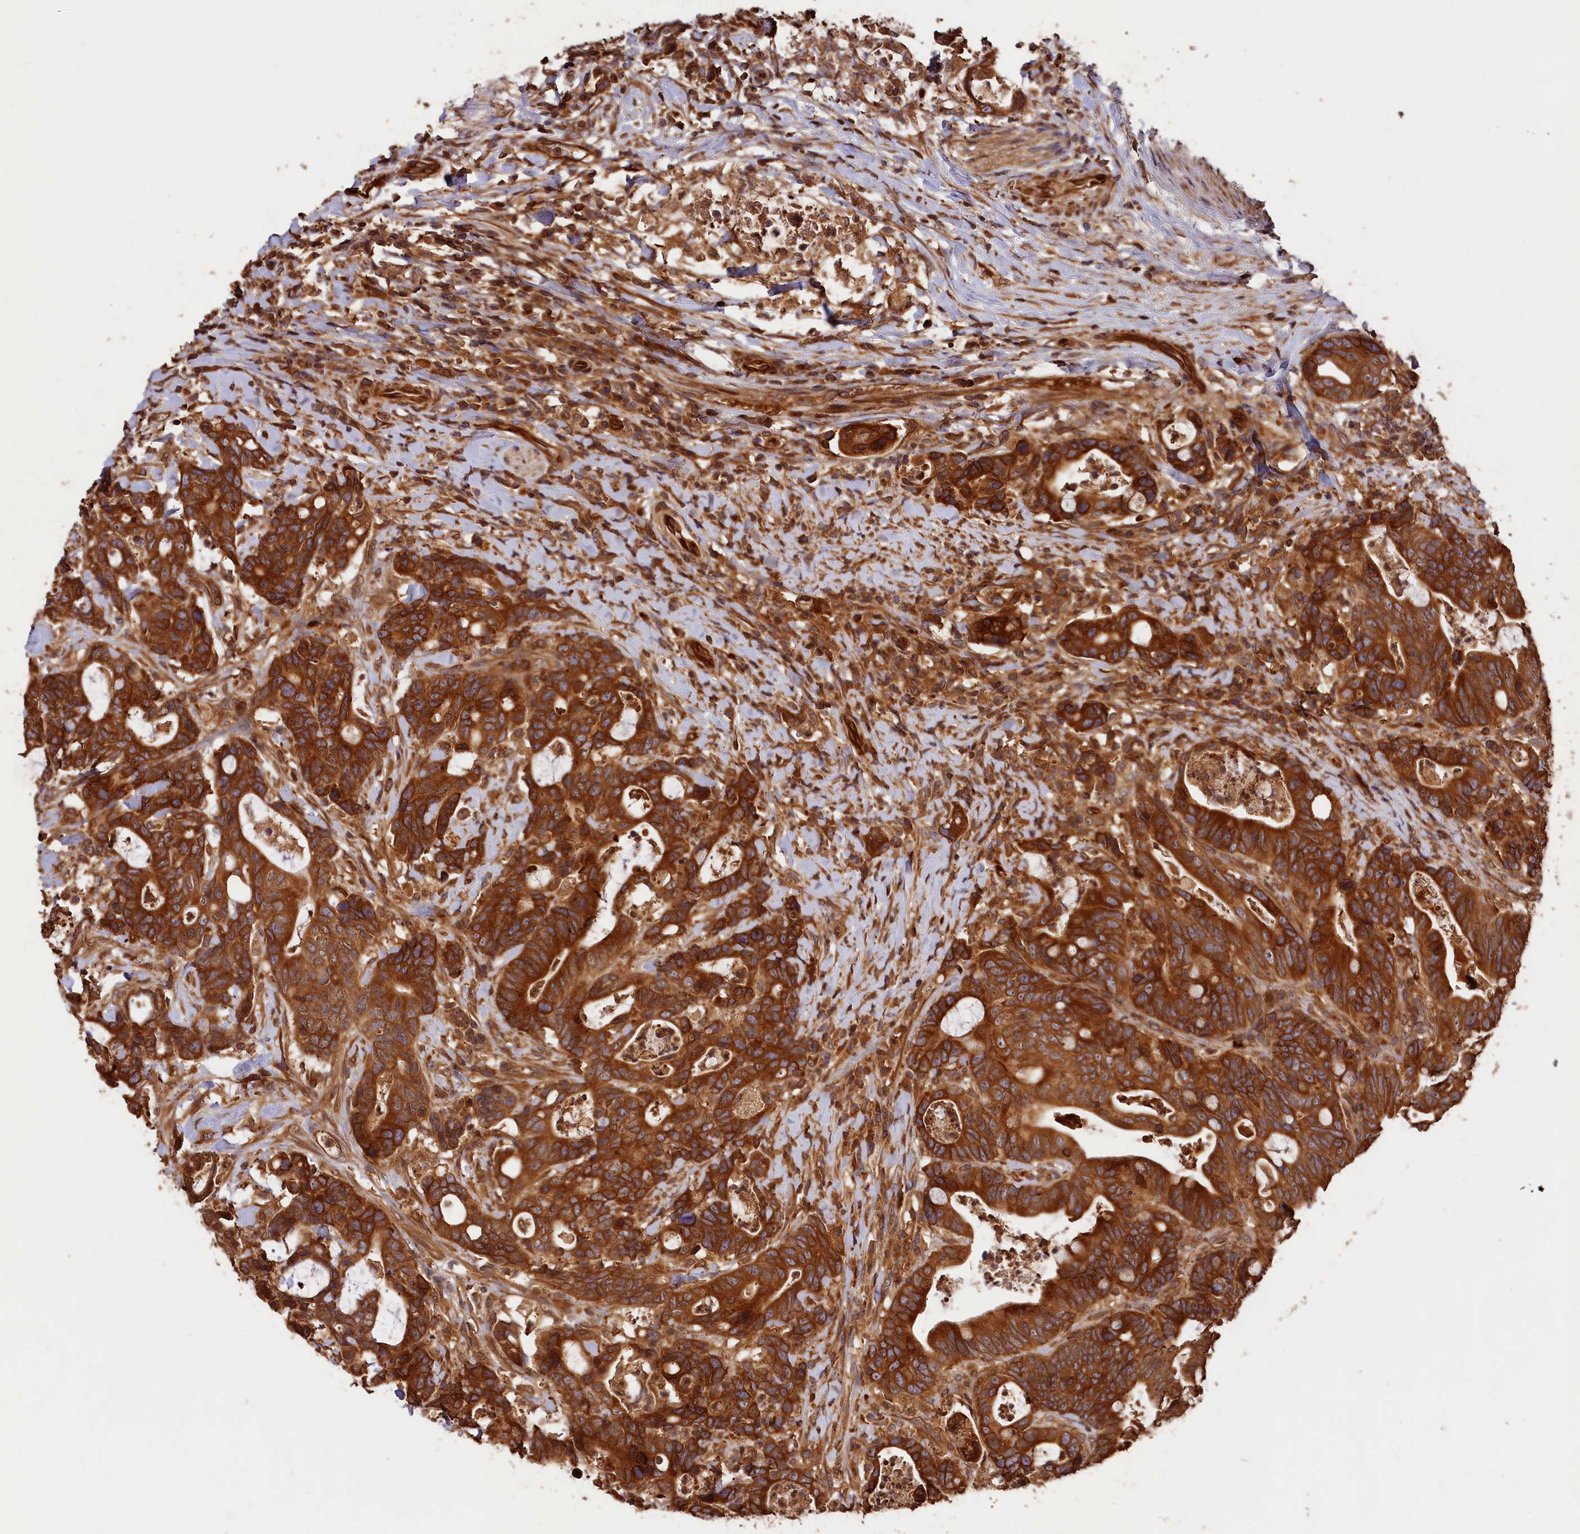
{"staining": {"intensity": "strong", "quantity": ">75%", "location": "cytoplasmic/membranous"}, "tissue": "colorectal cancer", "cell_type": "Tumor cells", "image_type": "cancer", "snomed": [{"axis": "morphology", "description": "Adenocarcinoma, NOS"}, {"axis": "topography", "description": "Colon"}], "caption": "Tumor cells demonstrate high levels of strong cytoplasmic/membranous positivity in about >75% of cells in colorectal cancer.", "gene": "HMOX2", "patient": {"sex": "female", "age": 82}}